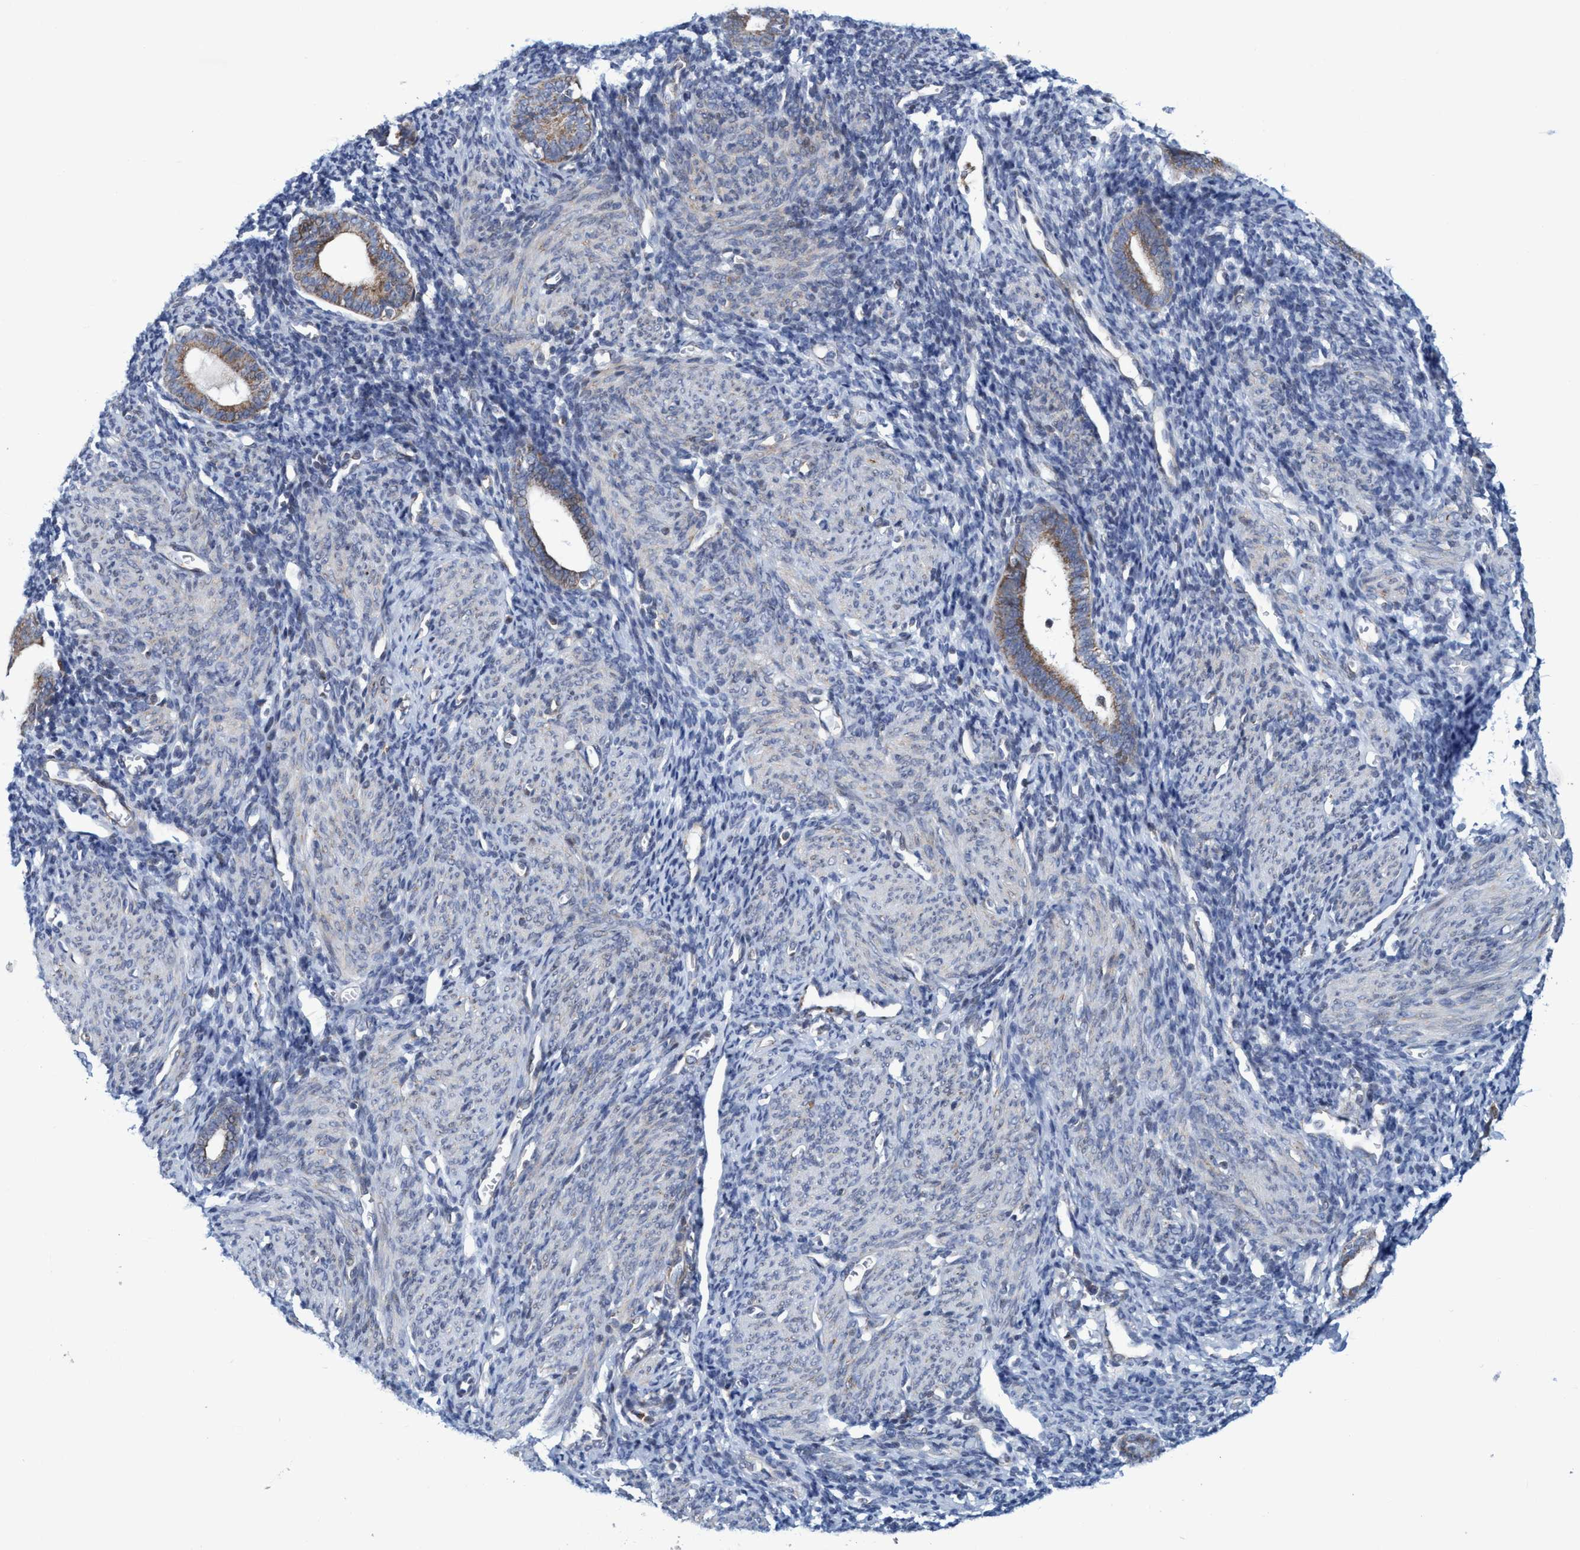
{"staining": {"intensity": "weak", "quantity": "<25%", "location": "cytoplasmic/membranous"}, "tissue": "endometrium", "cell_type": "Cells in endometrial stroma", "image_type": "normal", "snomed": [{"axis": "morphology", "description": "Normal tissue, NOS"}, {"axis": "morphology", "description": "Adenocarcinoma, NOS"}, {"axis": "topography", "description": "Endometrium"}], "caption": "High magnification brightfield microscopy of normal endometrium stained with DAB (brown) and counterstained with hematoxylin (blue): cells in endometrial stroma show no significant expression. (DAB (3,3'-diaminobenzidine) immunohistochemistry (IHC), high magnification).", "gene": "POLR1F", "patient": {"sex": "female", "age": 57}}